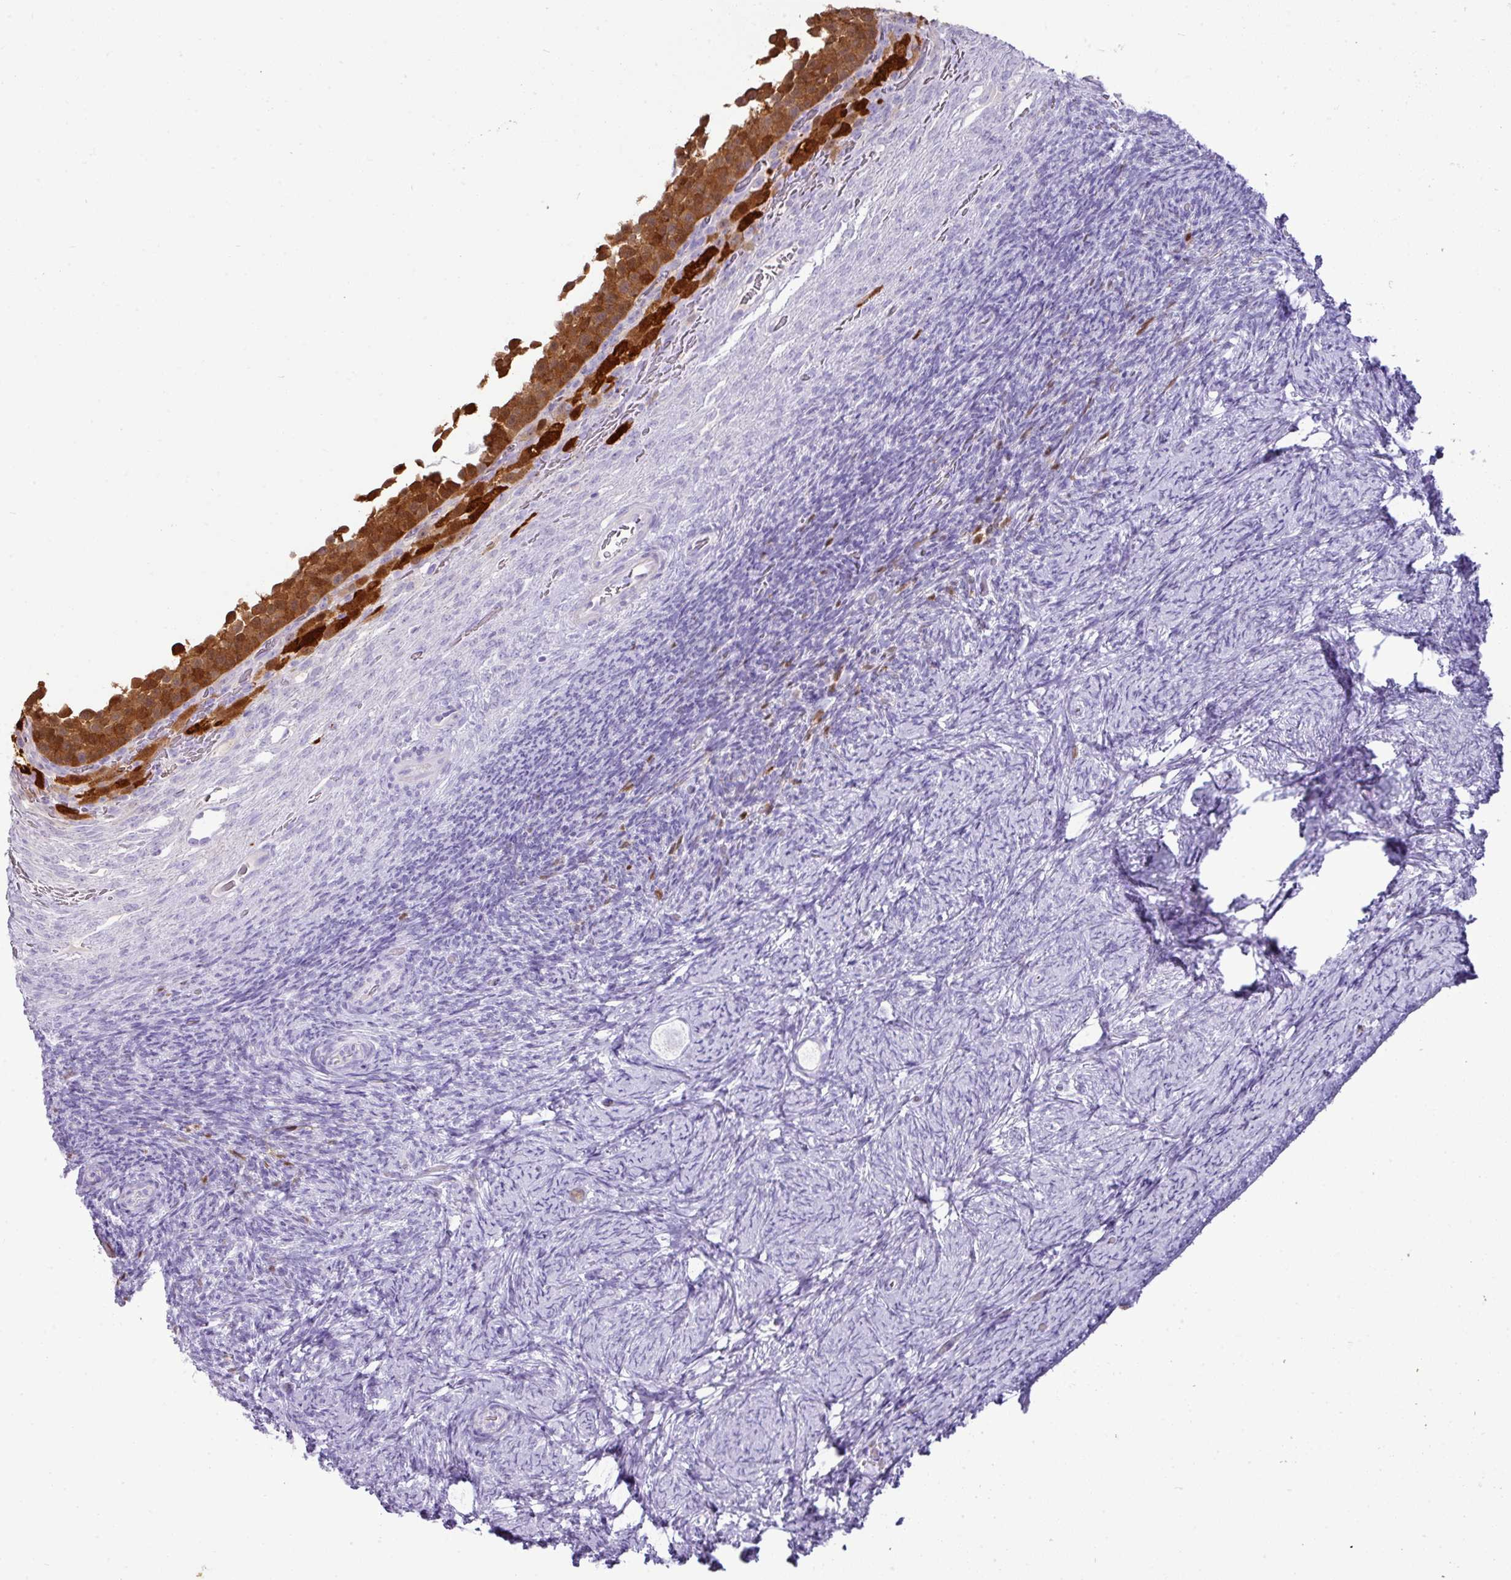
{"staining": {"intensity": "strong", "quantity": ">75%", "location": "cytoplasmic/membranous"}, "tissue": "ovary", "cell_type": "Follicle cells", "image_type": "normal", "snomed": [{"axis": "morphology", "description": "Normal tissue, NOS"}, {"axis": "topography", "description": "Ovary"}], "caption": "Protein expression analysis of normal ovary demonstrates strong cytoplasmic/membranous expression in about >75% of follicle cells. (DAB = brown stain, brightfield microscopy at high magnification).", "gene": "GSTA1", "patient": {"sex": "female", "age": 34}}